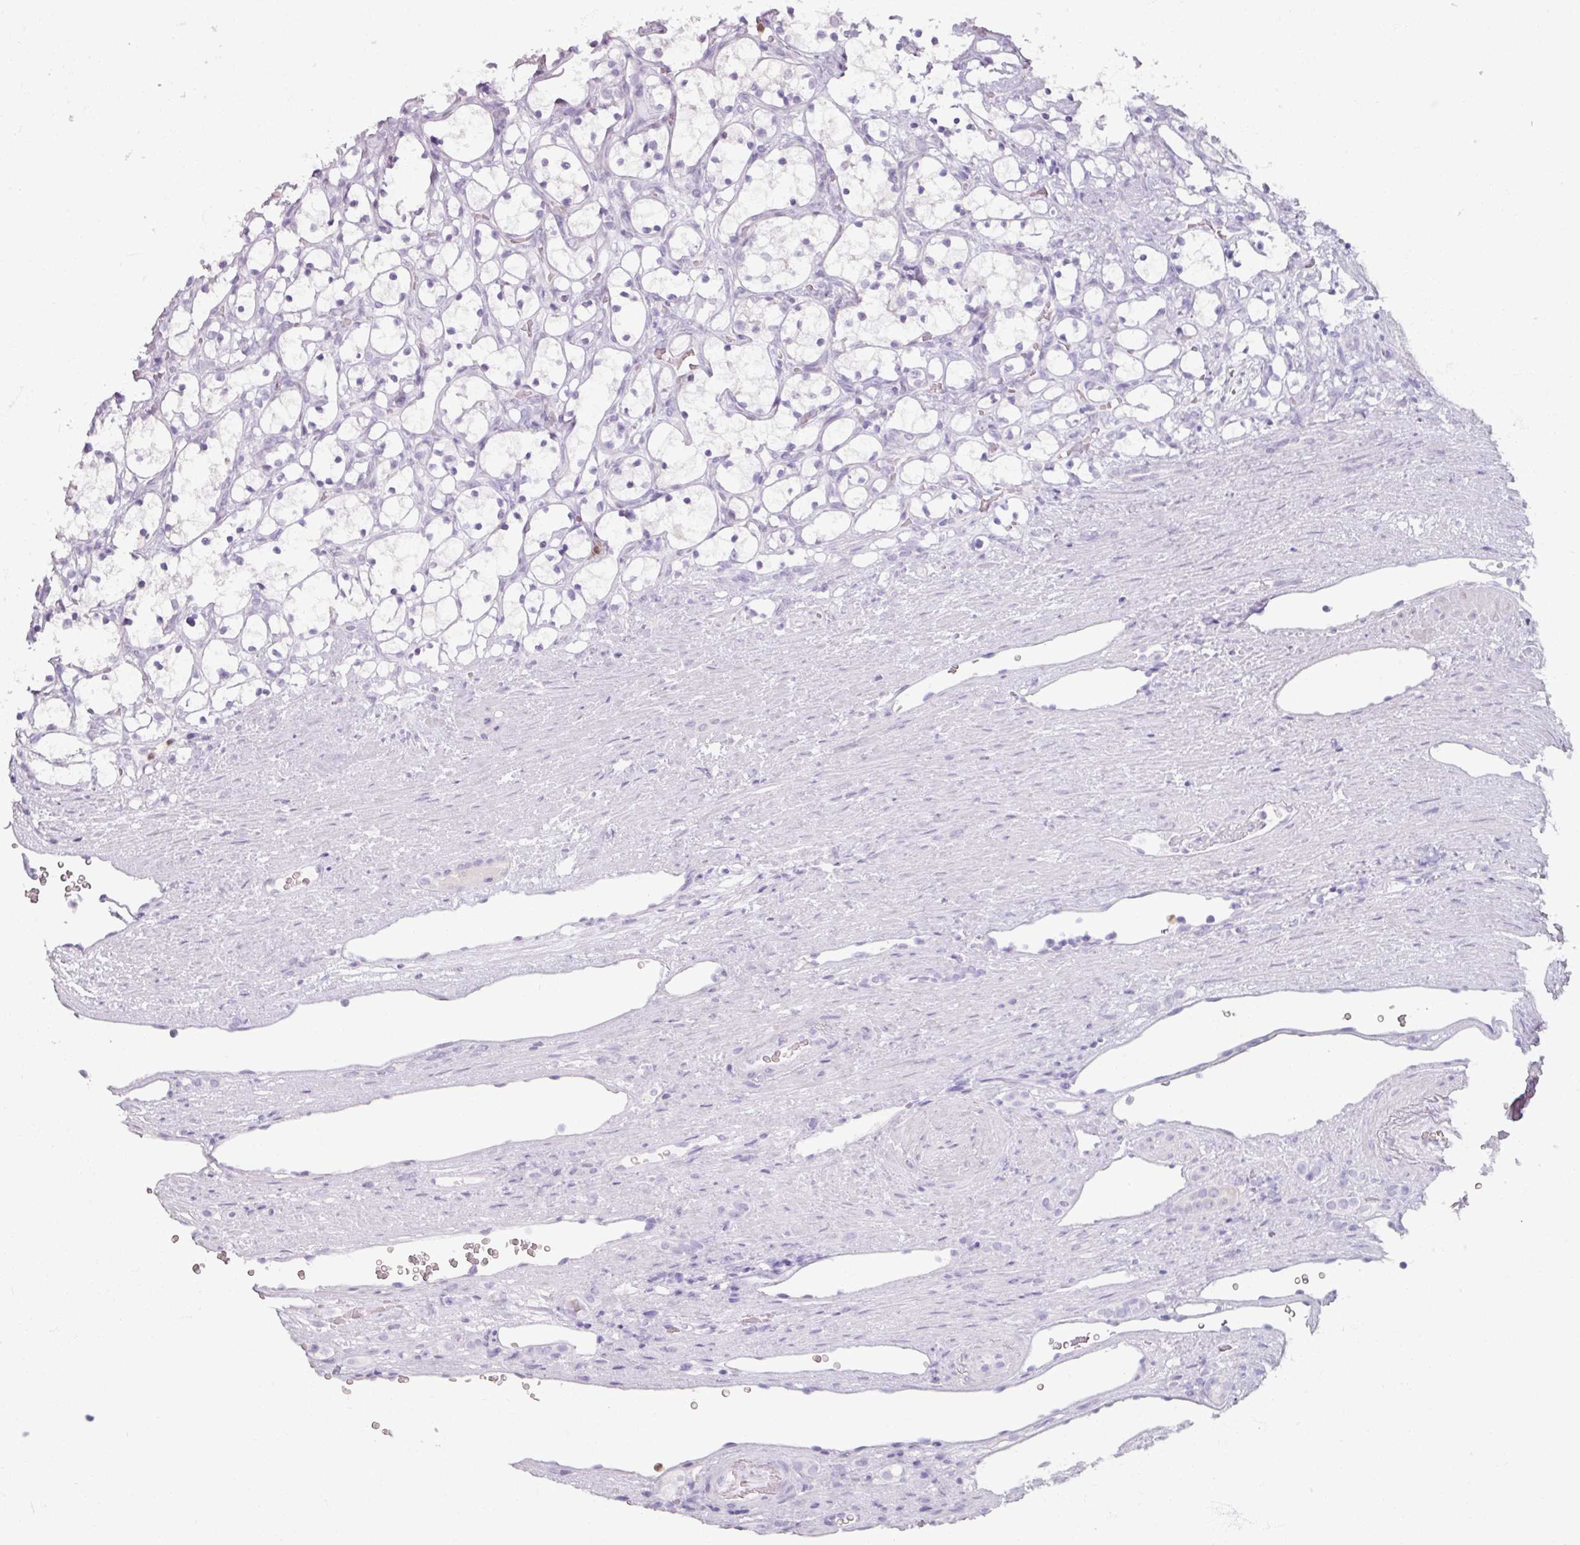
{"staining": {"intensity": "negative", "quantity": "none", "location": "none"}, "tissue": "renal cancer", "cell_type": "Tumor cells", "image_type": "cancer", "snomed": [{"axis": "morphology", "description": "Adenocarcinoma, NOS"}, {"axis": "topography", "description": "Kidney"}], "caption": "Immunohistochemical staining of renal adenocarcinoma shows no significant expression in tumor cells.", "gene": "ARG1", "patient": {"sex": "female", "age": 69}}